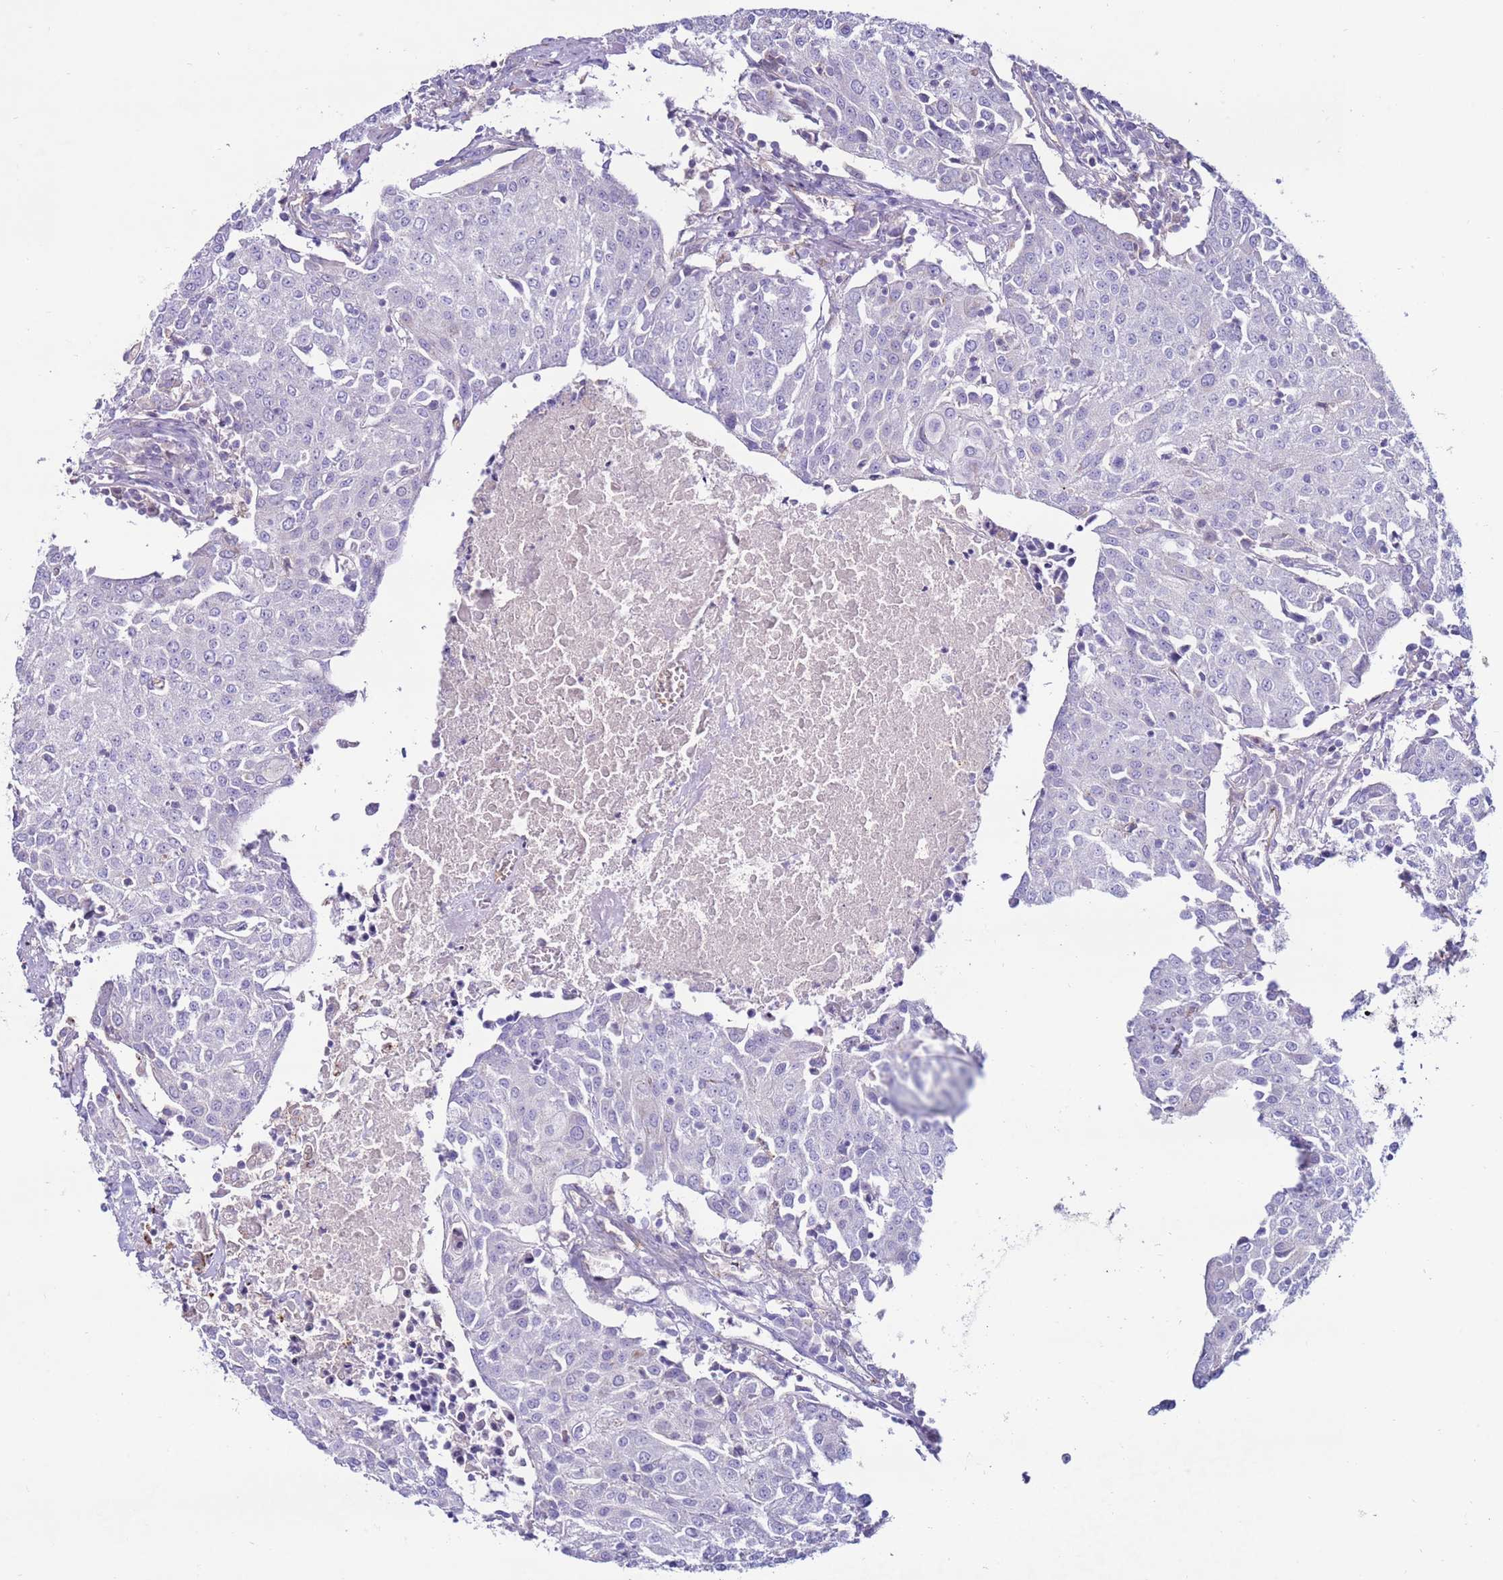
{"staining": {"intensity": "negative", "quantity": "none", "location": "none"}, "tissue": "urothelial cancer", "cell_type": "Tumor cells", "image_type": "cancer", "snomed": [{"axis": "morphology", "description": "Urothelial carcinoma, High grade"}, {"axis": "topography", "description": "Urinary bladder"}], "caption": "Immunohistochemistry histopathology image of neoplastic tissue: high-grade urothelial carcinoma stained with DAB shows no significant protein positivity in tumor cells.", "gene": "CLEC4M", "patient": {"sex": "female", "age": 85}}